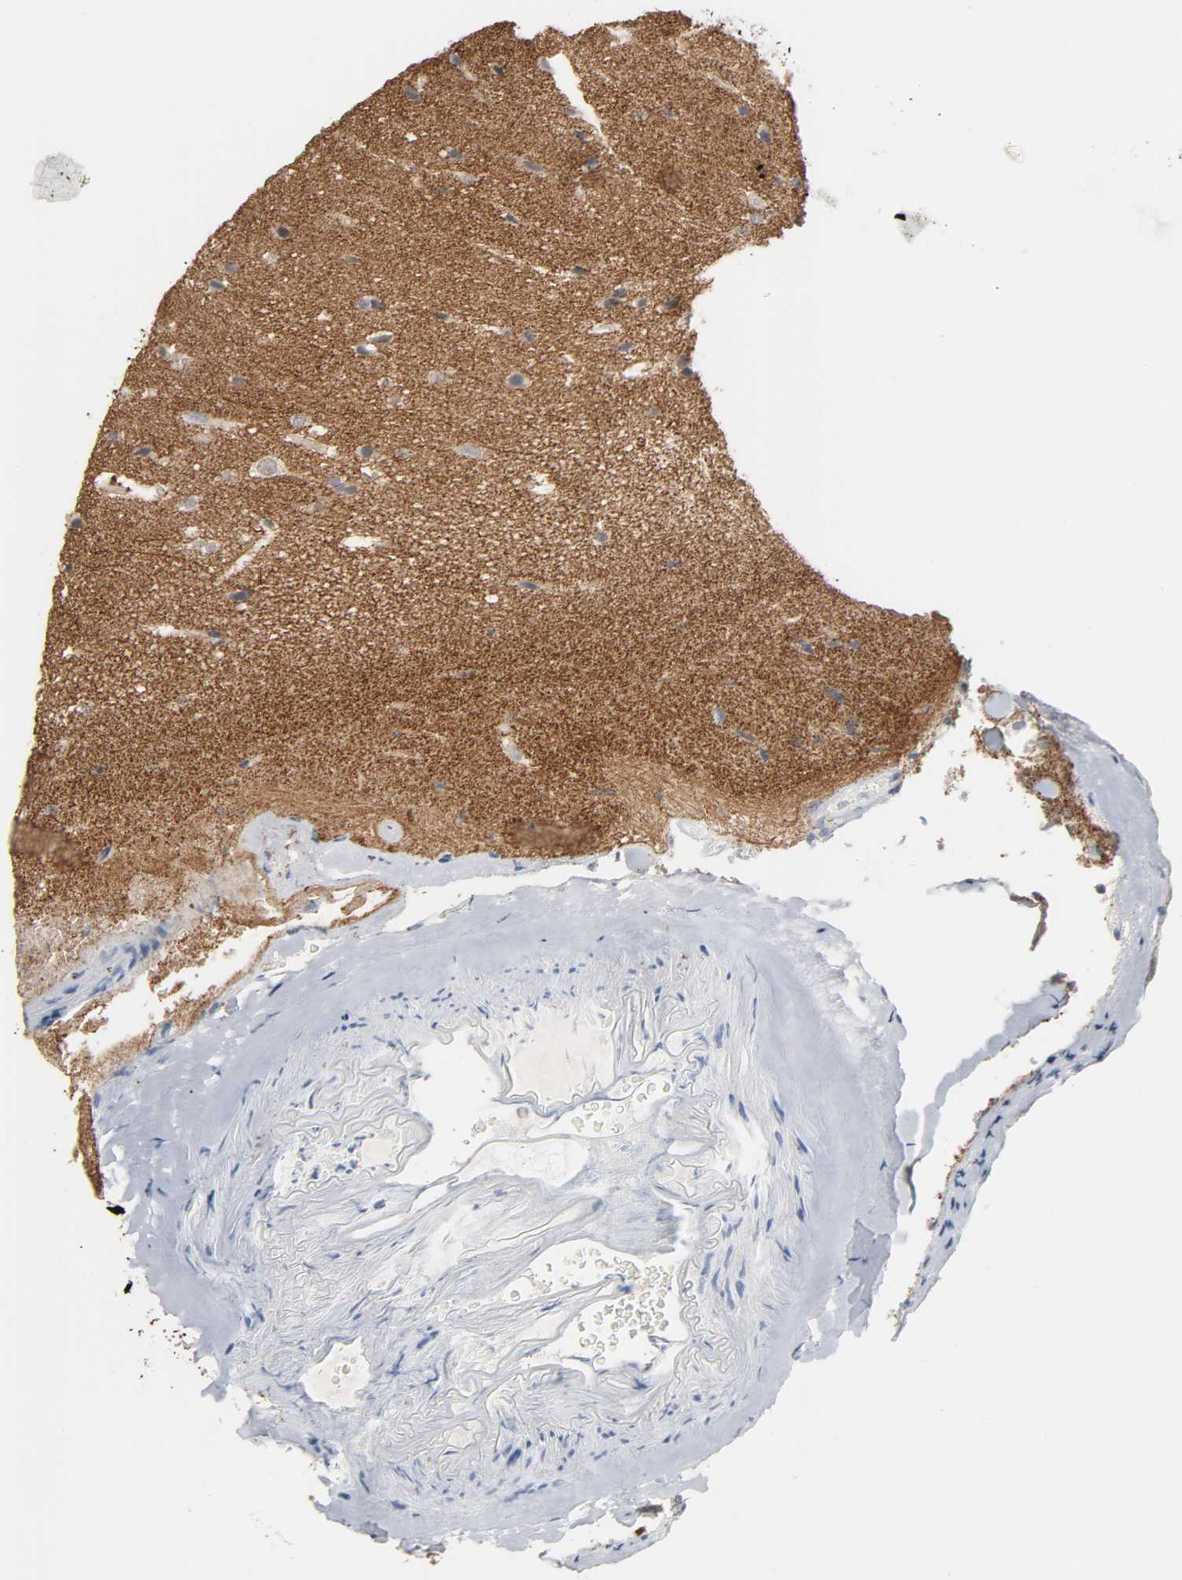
{"staining": {"intensity": "negative", "quantity": "none", "location": "none"}, "tissue": "glioma", "cell_type": "Tumor cells", "image_type": "cancer", "snomed": [{"axis": "morphology", "description": "Glioma, malignant, Low grade"}, {"axis": "topography", "description": "Cerebral cortex"}], "caption": "Malignant low-grade glioma was stained to show a protein in brown. There is no significant expression in tumor cells. (Immunohistochemistry, brightfield microscopy, high magnification).", "gene": "ACSS2", "patient": {"sex": "female", "age": 47}}